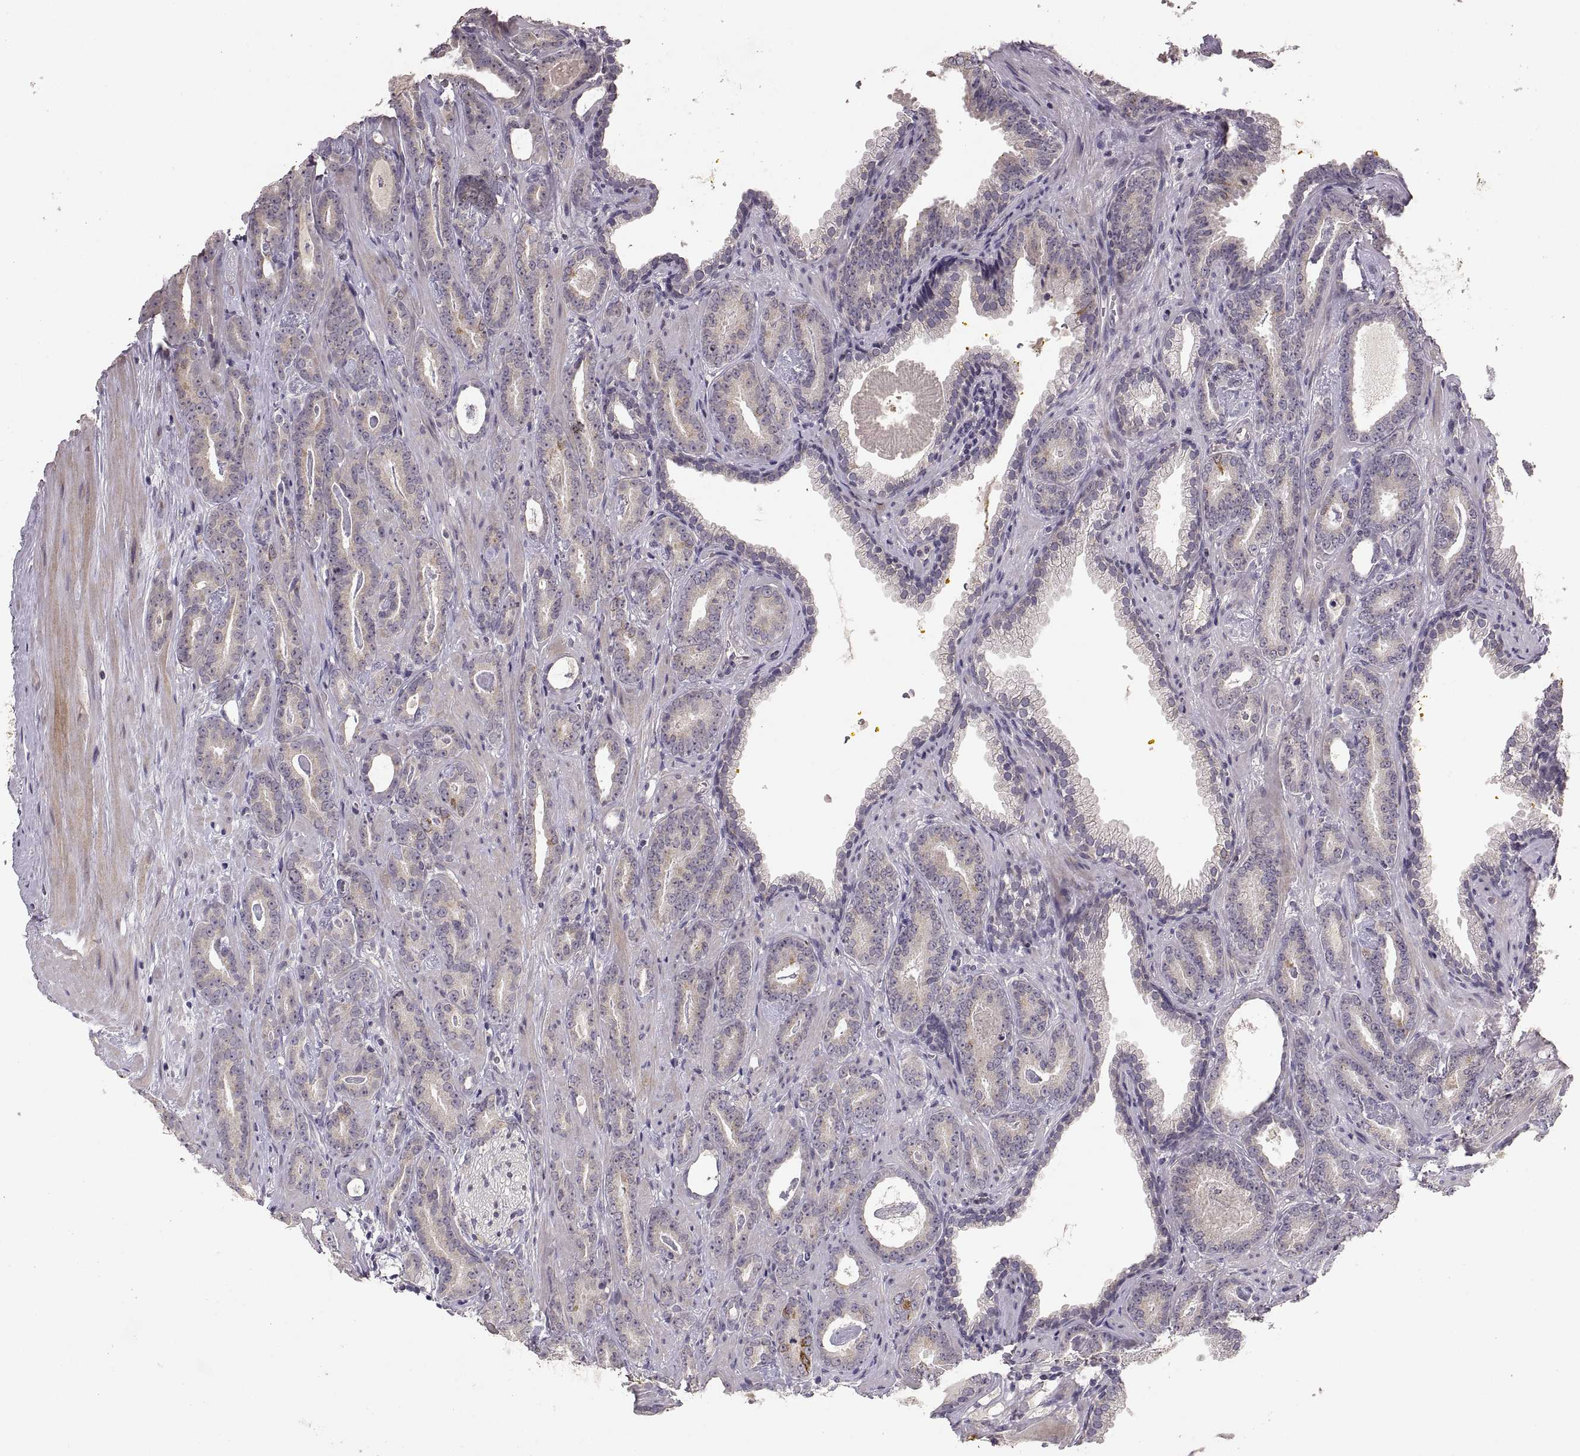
{"staining": {"intensity": "negative", "quantity": "none", "location": "none"}, "tissue": "prostate cancer", "cell_type": "Tumor cells", "image_type": "cancer", "snomed": [{"axis": "morphology", "description": "Adenocarcinoma, Medium grade"}, {"axis": "topography", "description": "Prostate and seminal vesicle, NOS"}, {"axis": "topography", "description": "Prostate"}], "caption": "Adenocarcinoma (medium-grade) (prostate) was stained to show a protein in brown. There is no significant expression in tumor cells.", "gene": "HMGCR", "patient": {"sex": "male", "age": 54}}